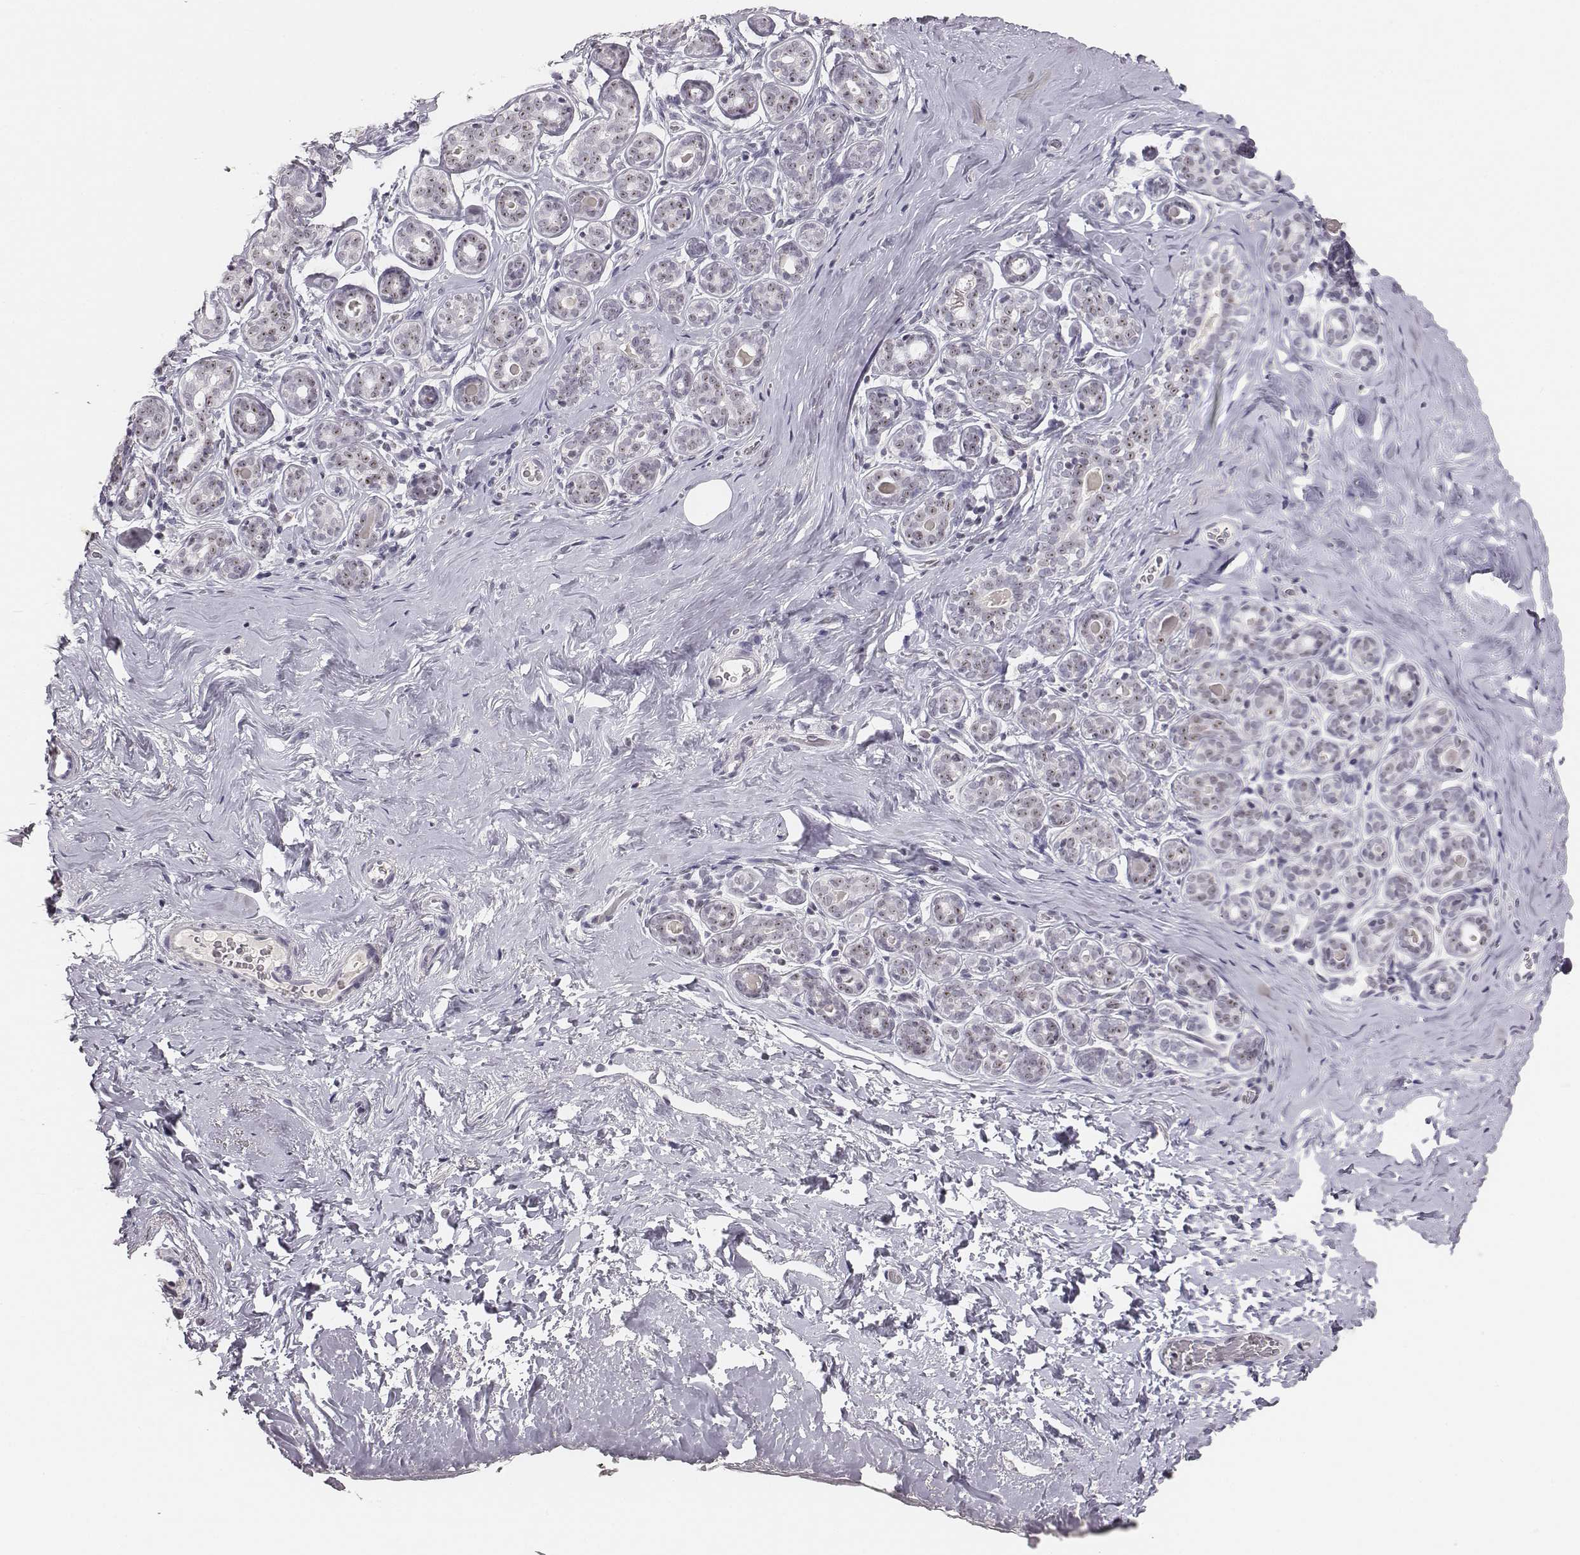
{"staining": {"intensity": "negative", "quantity": "none", "location": "none"}, "tissue": "breast", "cell_type": "Adipocytes", "image_type": "normal", "snomed": [{"axis": "morphology", "description": "Normal tissue, NOS"}, {"axis": "topography", "description": "Skin"}, {"axis": "topography", "description": "Breast"}], "caption": "This histopathology image is of normal breast stained with immunohistochemistry to label a protein in brown with the nuclei are counter-stained blue. There is no expression in adipocytes.", "gene": "NIFK", "patient": {"sex": "female", "age": 43}}